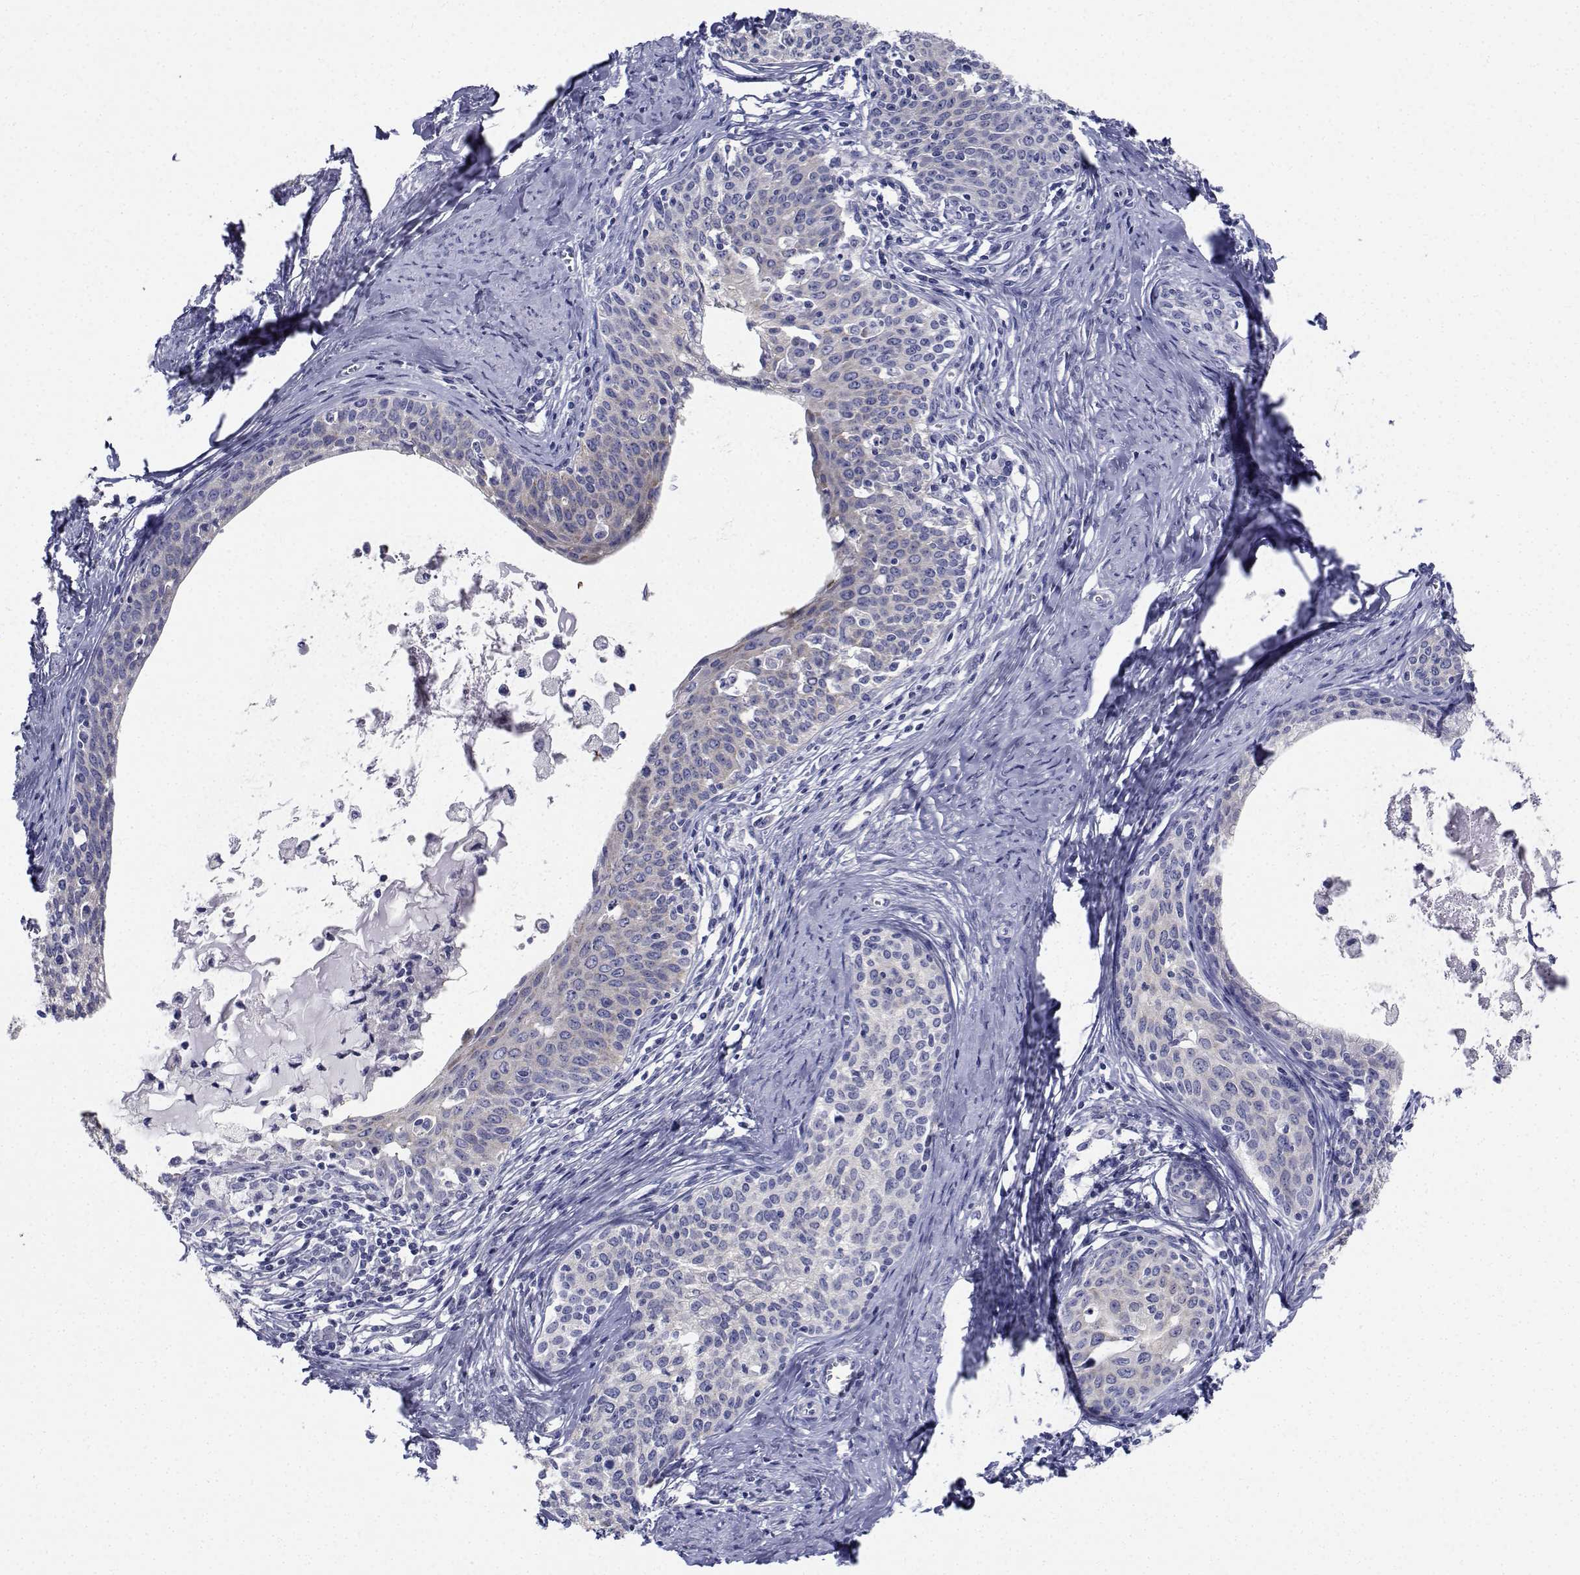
{"staining": {"intensity": "negative", "quantity": "none", "location": "none"}, "tissue": "cervical cancer", "cell_type": "Tumor cells", "image_type": "cancer", "snomed": [{"axis": "morphology", "description": "Squamous cell carcinoma, NOS"}, {"axis": "morphology", "description": "Adenocarcinoma, NOS"}, {"axis": "topography", "description": "Cervix"}], "caption": "This is an IHC micrograph of cervical adenocarcinoma. There is no expression in tumor cells.", "gene": "CDHR3", "patient": {"sex": "female", "age": 52}}